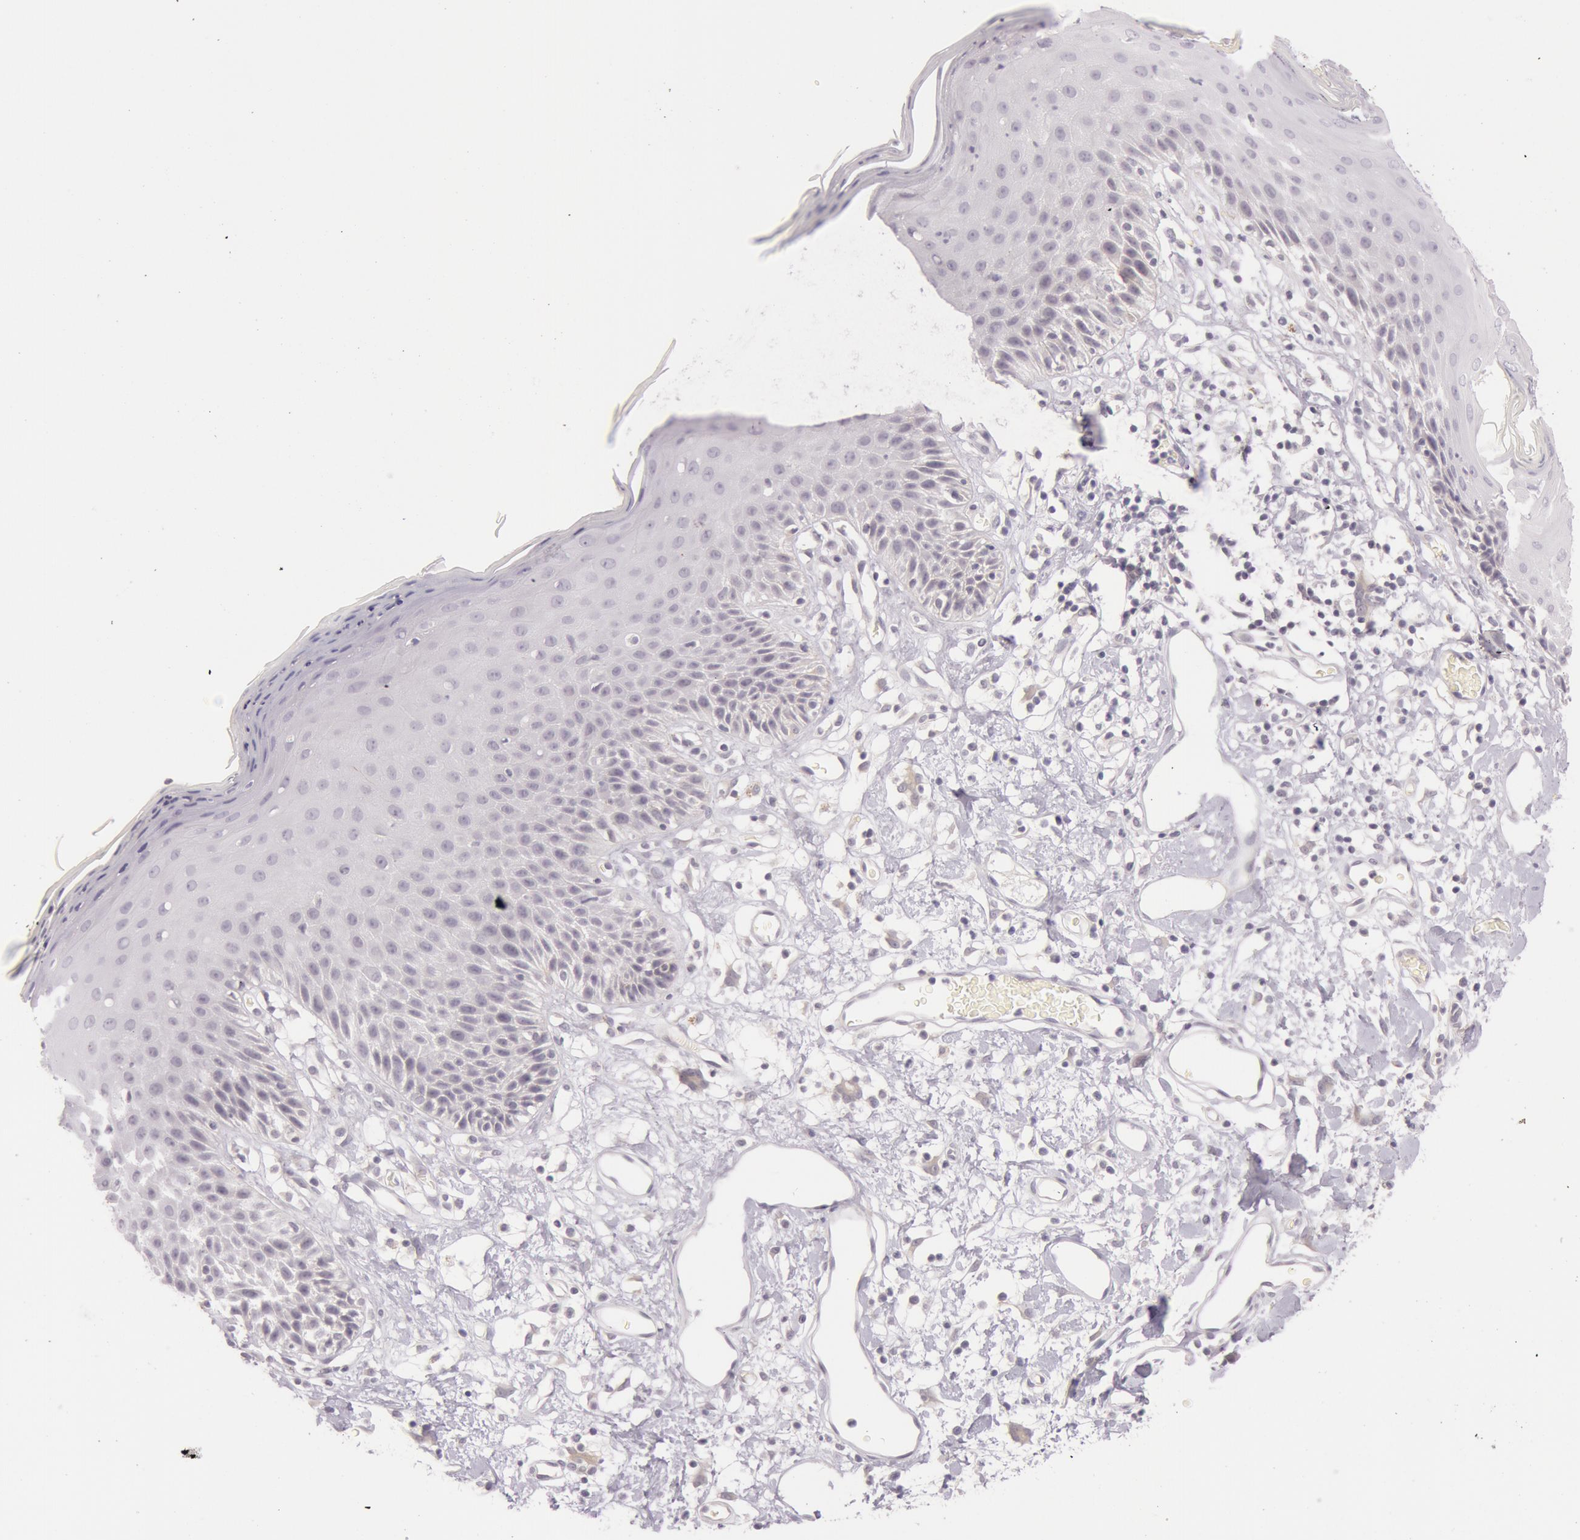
{"staining": {"intensity": "negative", "quantity": "none", "location": "none"}, "tissue": "skin", "cell_type": "Epidermal cells", "image_type": "normal", "snomed": [{"axis": "morphology", "description": "Normal tissue, NOS"}, {"axis": "topography", "description": "Vulva"}, {"axis": "topography", "description": "Peripheral nerve tissue"}], "caption": "Immunohistochemical staining of benign skin exhibits no significant expression in epidermal cells.", "gene": "RBMY1A1", "patient": {"sex": "female", "age": 68}}